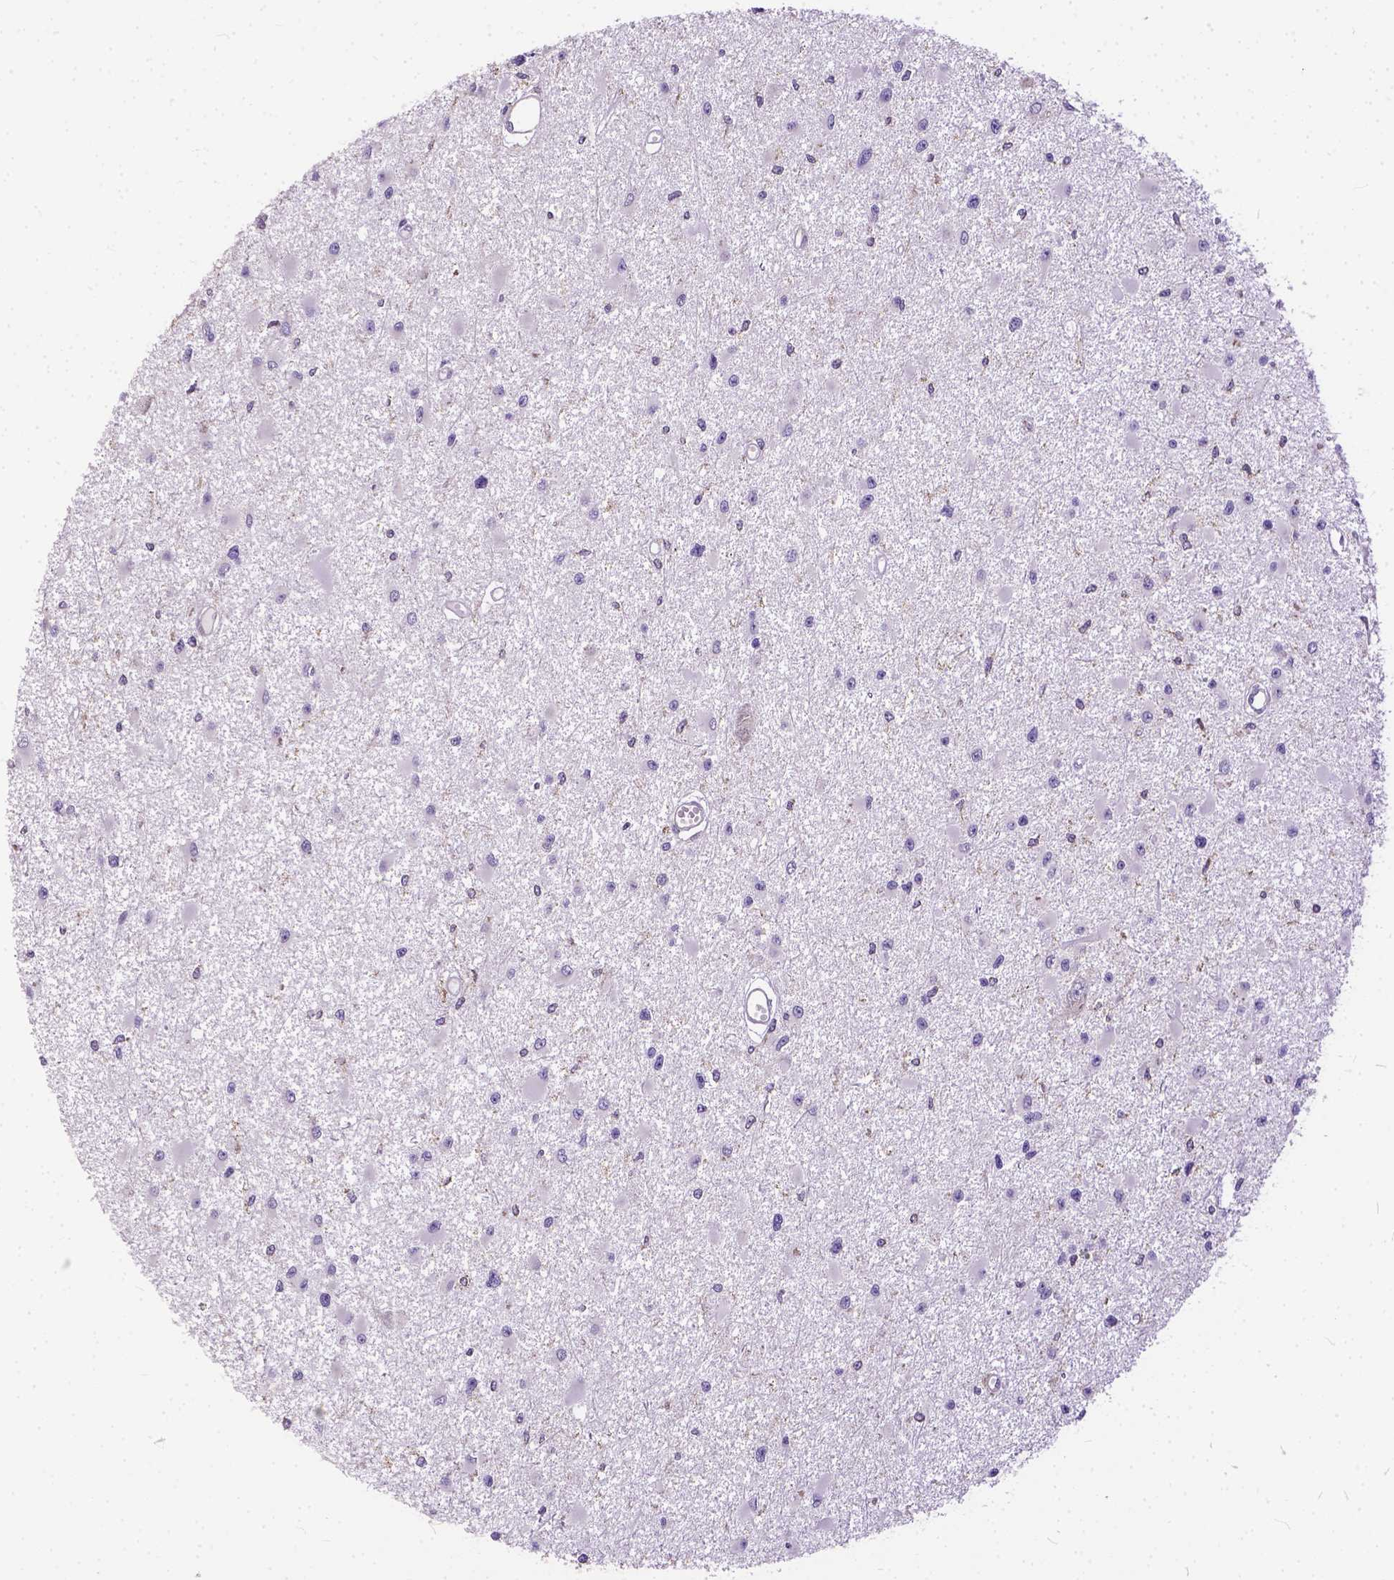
{"staining": {"intensity": "negative", "quantity": "none", "location": "none"}, "tissue": "glioma", "cell_type": "Tumor cells", "image_type": "cancer", "snomed": [{"axis": "morphology", "description": "Glioma, malignant, High grade"}, {"axis": "topography", "description": "Brain"}], "caption": "DAB (3,3'-diaminobenzidine) immunohistochemical staining of malignant glioma (high-grade) demonstrates no significant expression in tumor cells. (IHC, brightfield microscopy, high magnification).", "gene": "BANF2", "patient": {"sex": "male", "age": 54}}